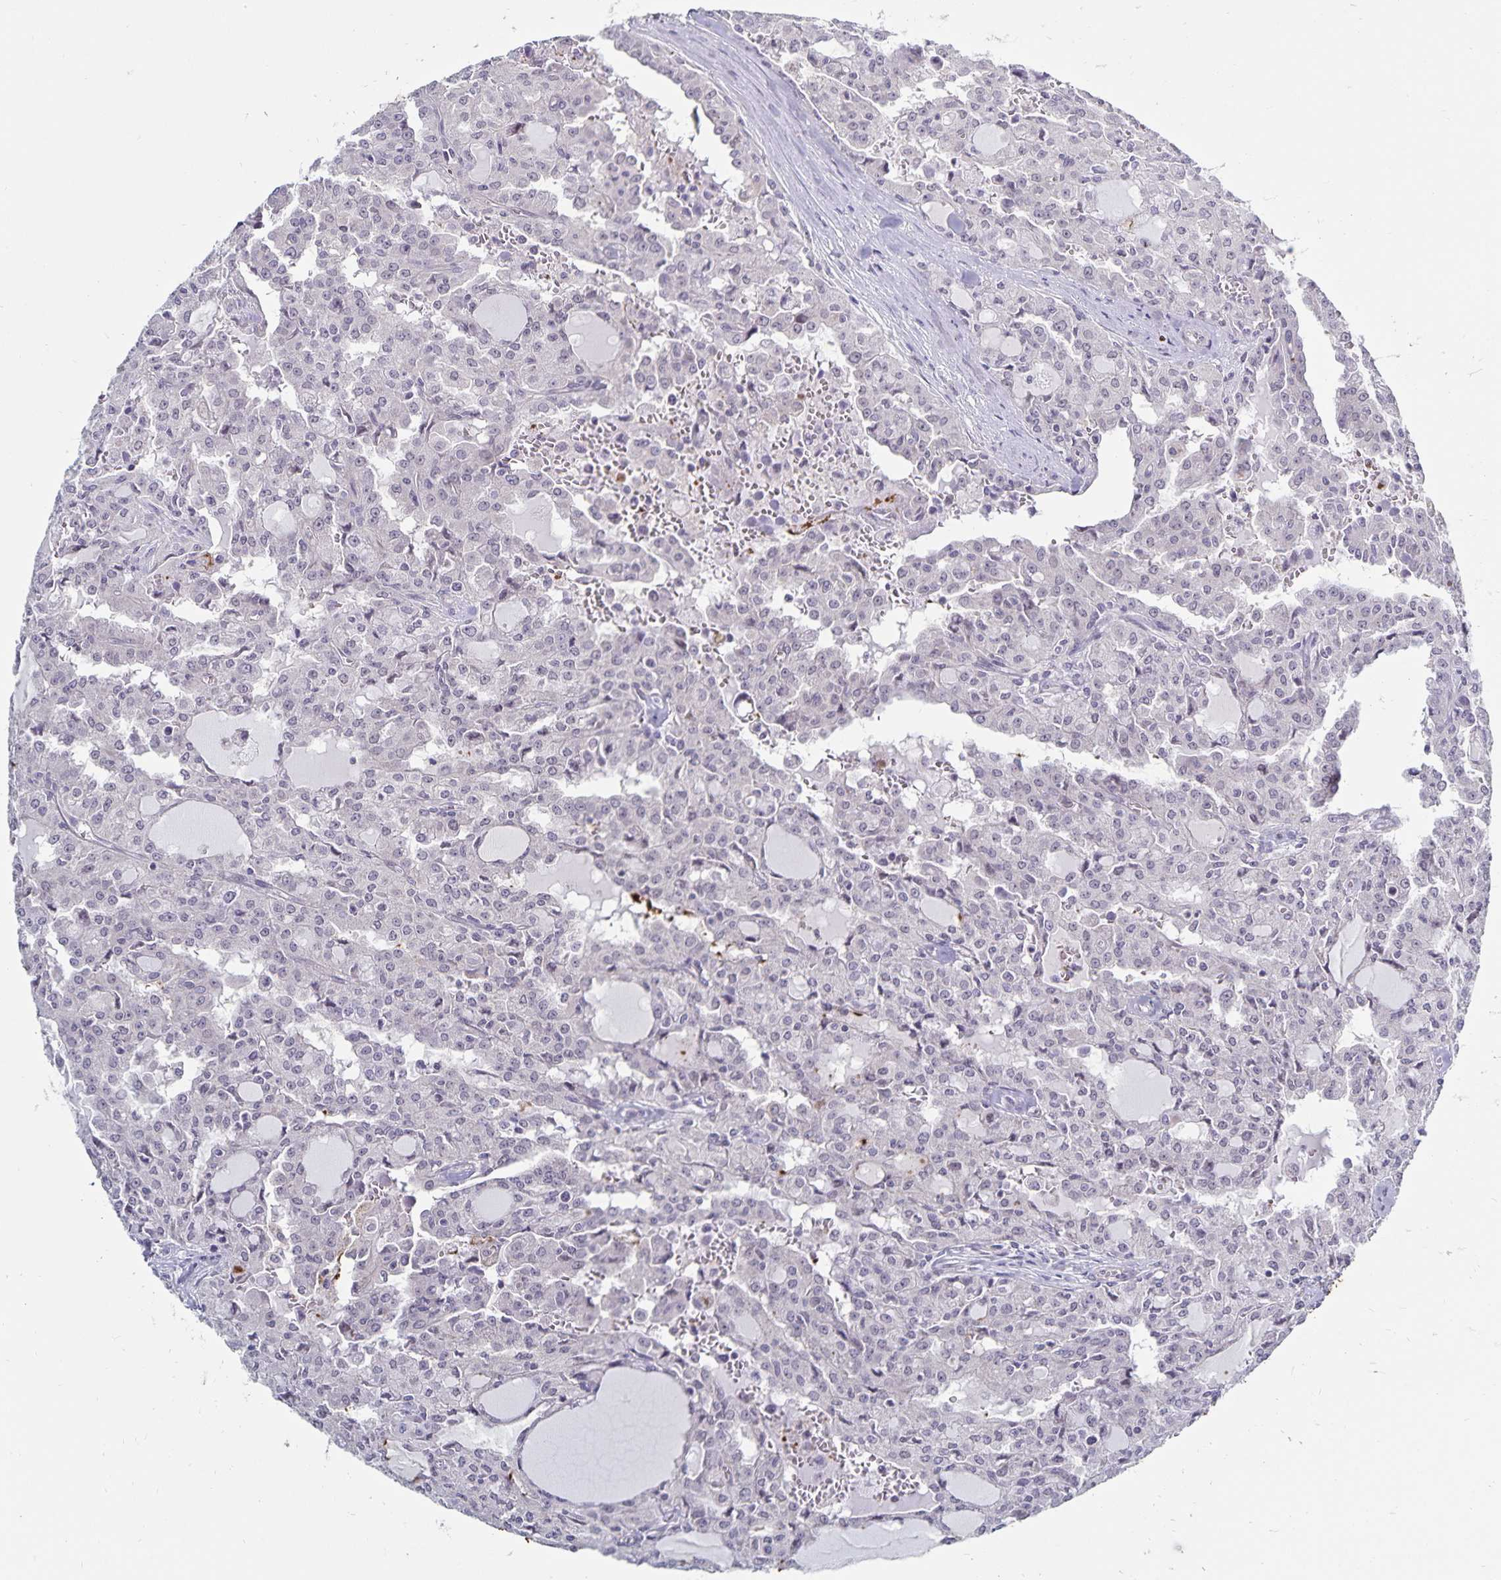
{"staining": {"intensity": "negative", "quantity": "none", "location": "none"}, "tissue": "head and neck cancer", "cell_type": "Tumor cells", "image_type": "cancer", "snomed": [{"axis": "morphology", "description": "Adenocarcinoma, NOS"}, {"axis": "topography", "description": "Head-Neck"}], "caption": "An image of human head and neck cancer (adenocarcinoma) is negative for staining in tumor cells.", "gene": "CDKN2B", "patient": {"sex": "male", "age": 64}}